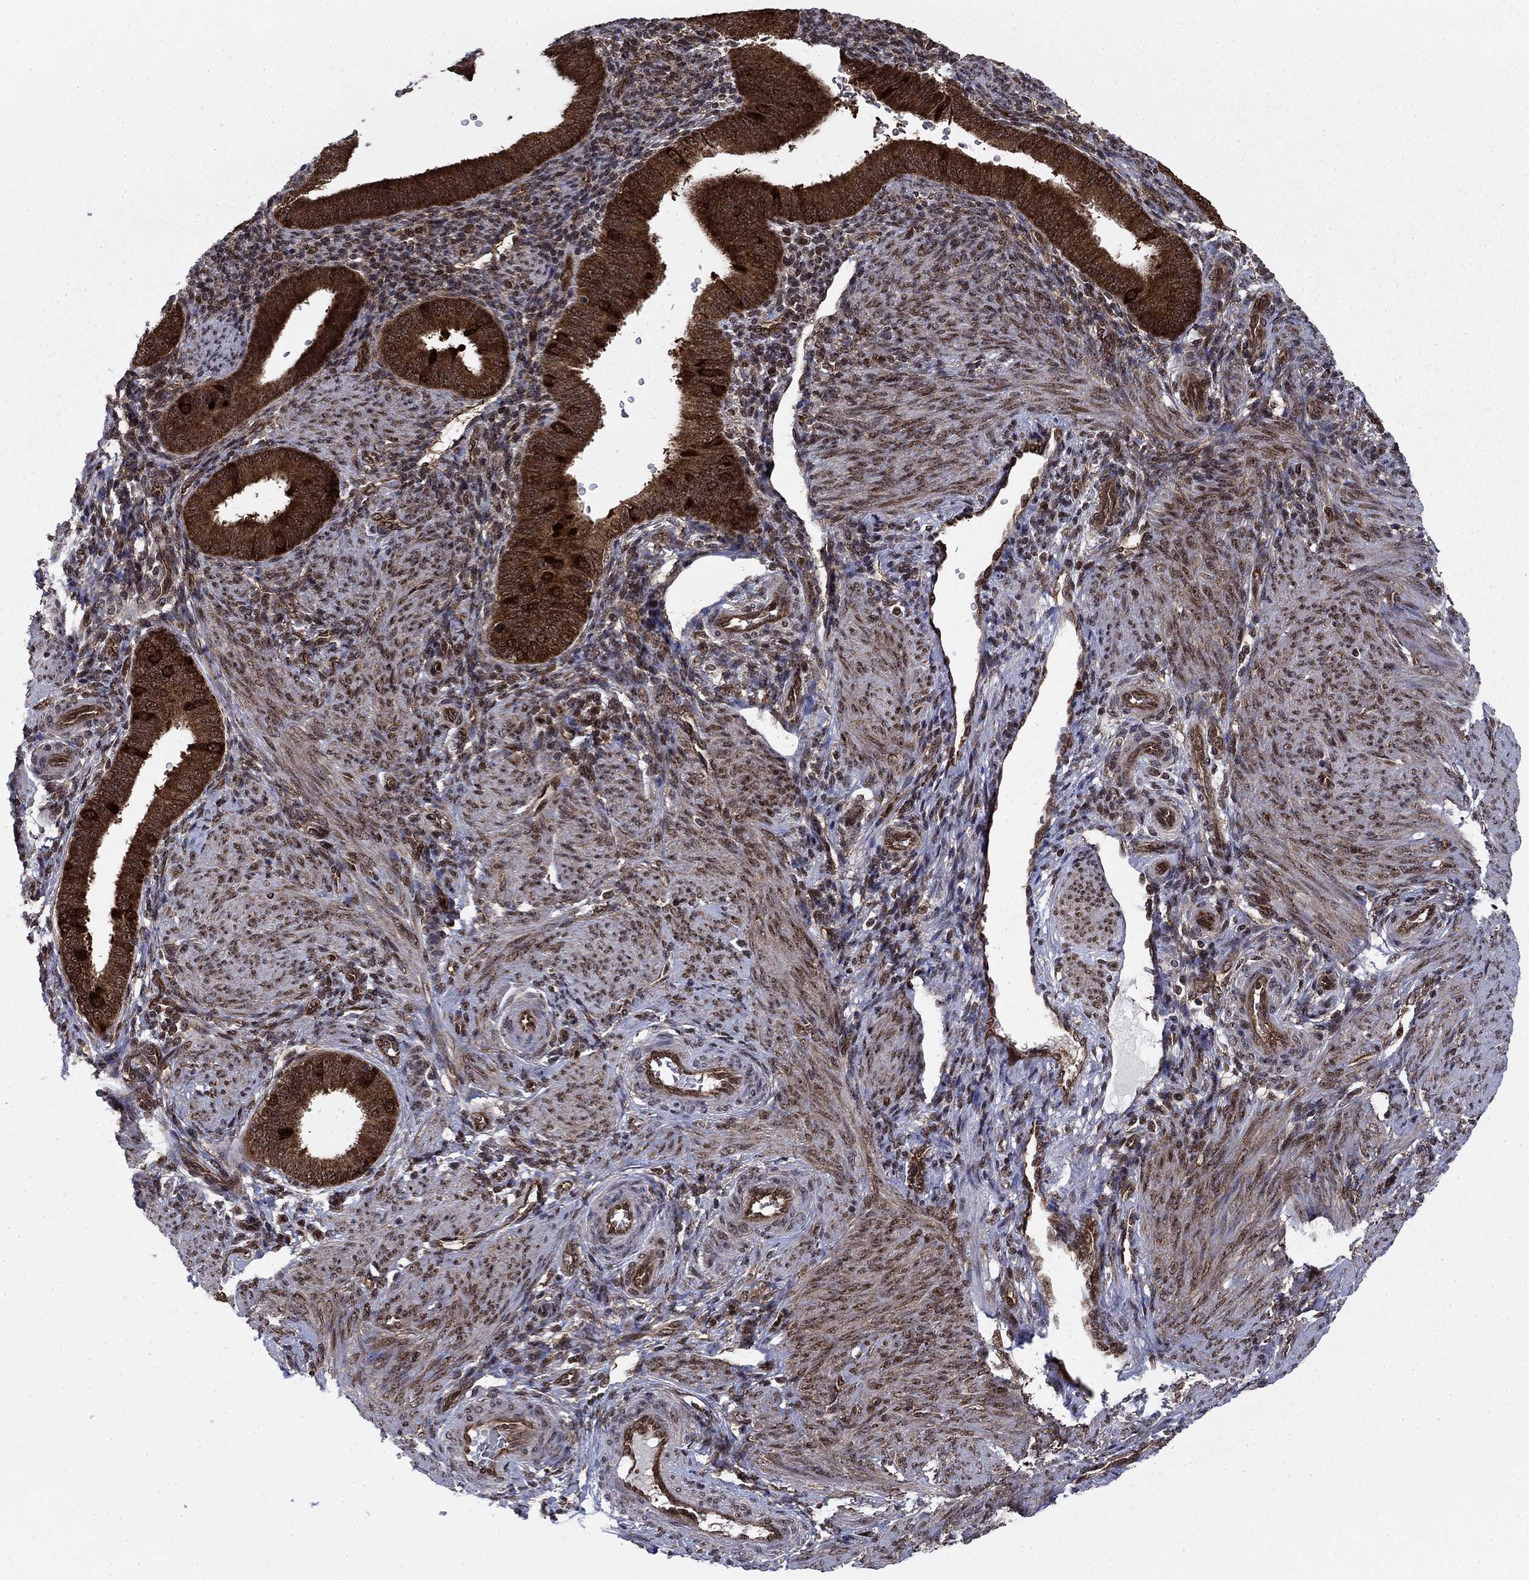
{"staining": {"intensity": "strong", "quantity": "25%-75%", "location": "nuclear"}, "tissue": "endometrium", "cell_type": "Cells in endometrial stroma", "image_type": "normal", "snomed": [{"axis": "morphology", "description": "Normal tissue, NOS"}, {"axis": "topography", "description": "Endometrium"}], "caption": "IHC image of normal human endometrium stained for a protein (brown), which shows high levels of strong nuclear expression in approximately 25%-75% of cells in endometrial stroma.", "gene": "DNAJA1", "patient": {"sex": "female", "age": 39}}